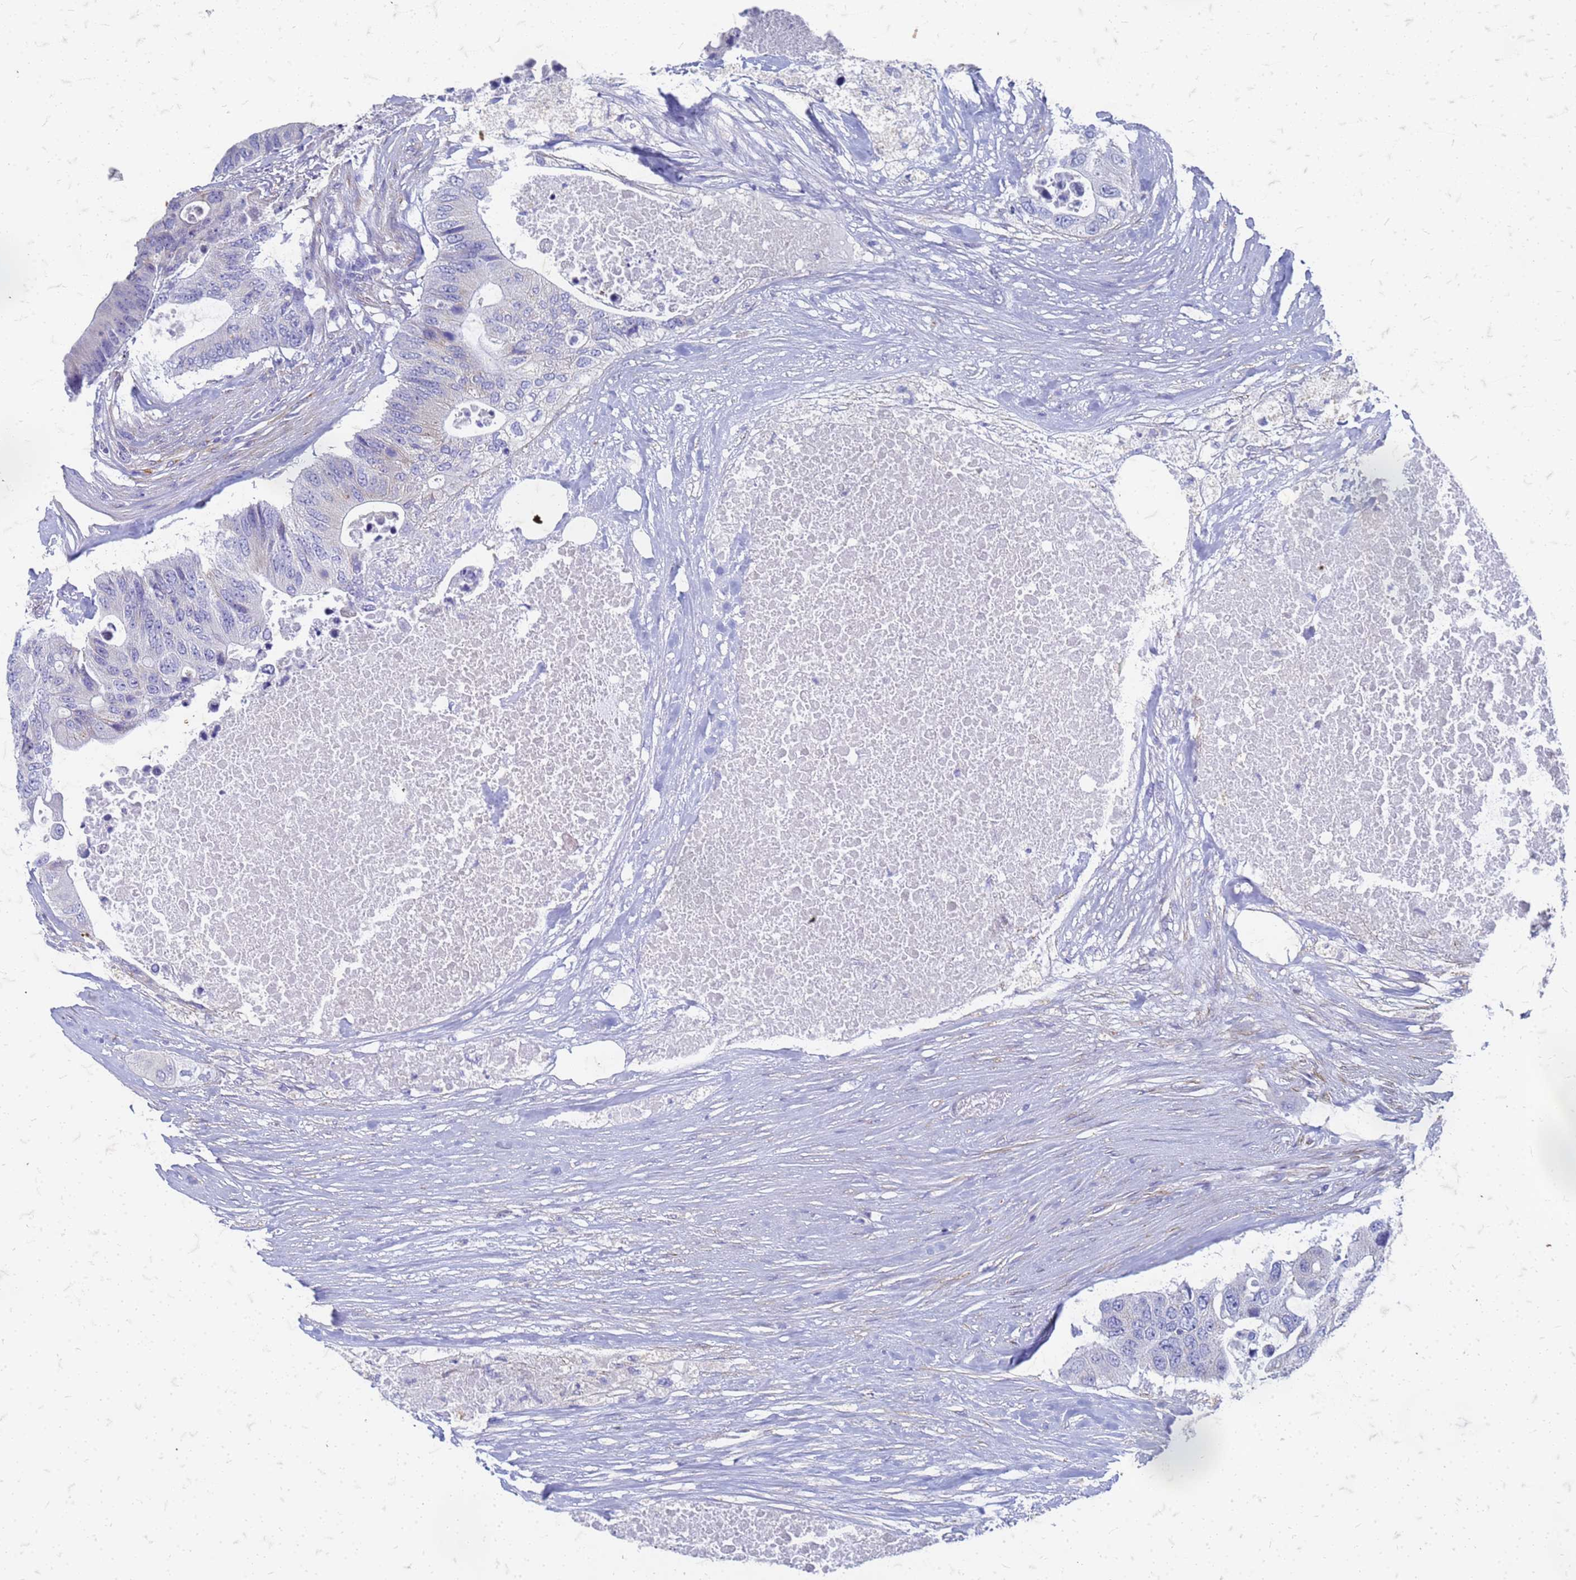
{"staining": {"intensity": "negative", "quantity": "none", "location": "none"}, "tissue": "colorectal cancer", "cell_type": "Tumor cells", "image_type": "cancer", "snomed": [{"axis": "morphology", "description": "Adenocarcinoma, NOS"}, {"axis": "topography", "description": "Colon"}], "caption": "Immunohistochemistry of colorectal cancer shows no staining in tumor cells.", "gene": "TRIM64B", "patient": {"sex": "male", "age": 71}}